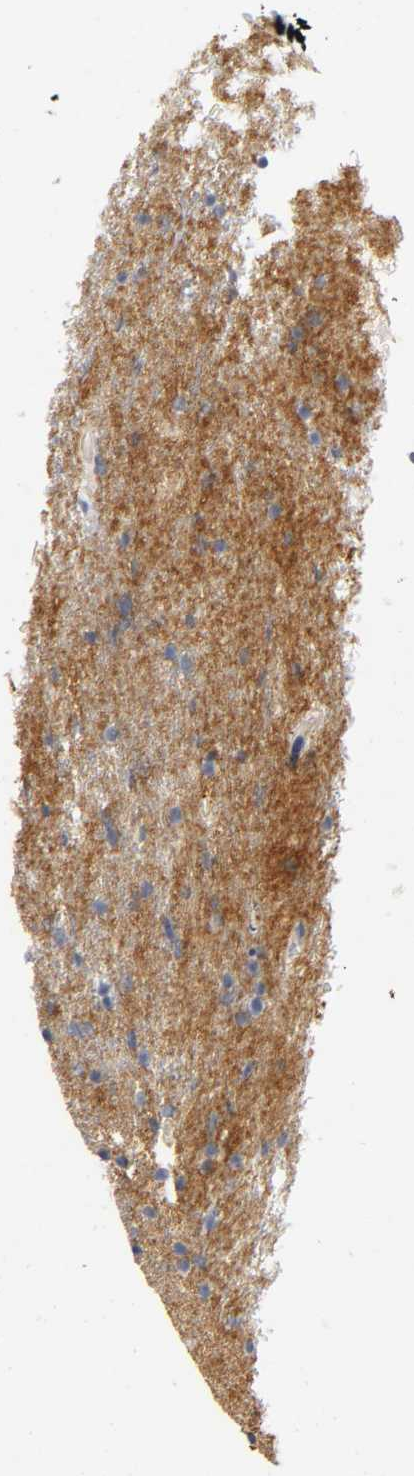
{"staining": {"intensity": "moderate", "quantity": ">75%", "location": "cytoplasmic/membranous"}, "tissue": "glioma", "cell_type": "Tumor cells", "image_type": "cancer", "snomed": [{"axis": "morphology", "description": "Glioma, malignant, High grade"}, {"axis": "topography", "description": "Brain"}], "caption": "A brown stain shows moderate cytoplasmic/membranous staining of a protein in human glioma tumor cells.", "gene": "TNC", "patient": {"sex": "male", "age": 33}}